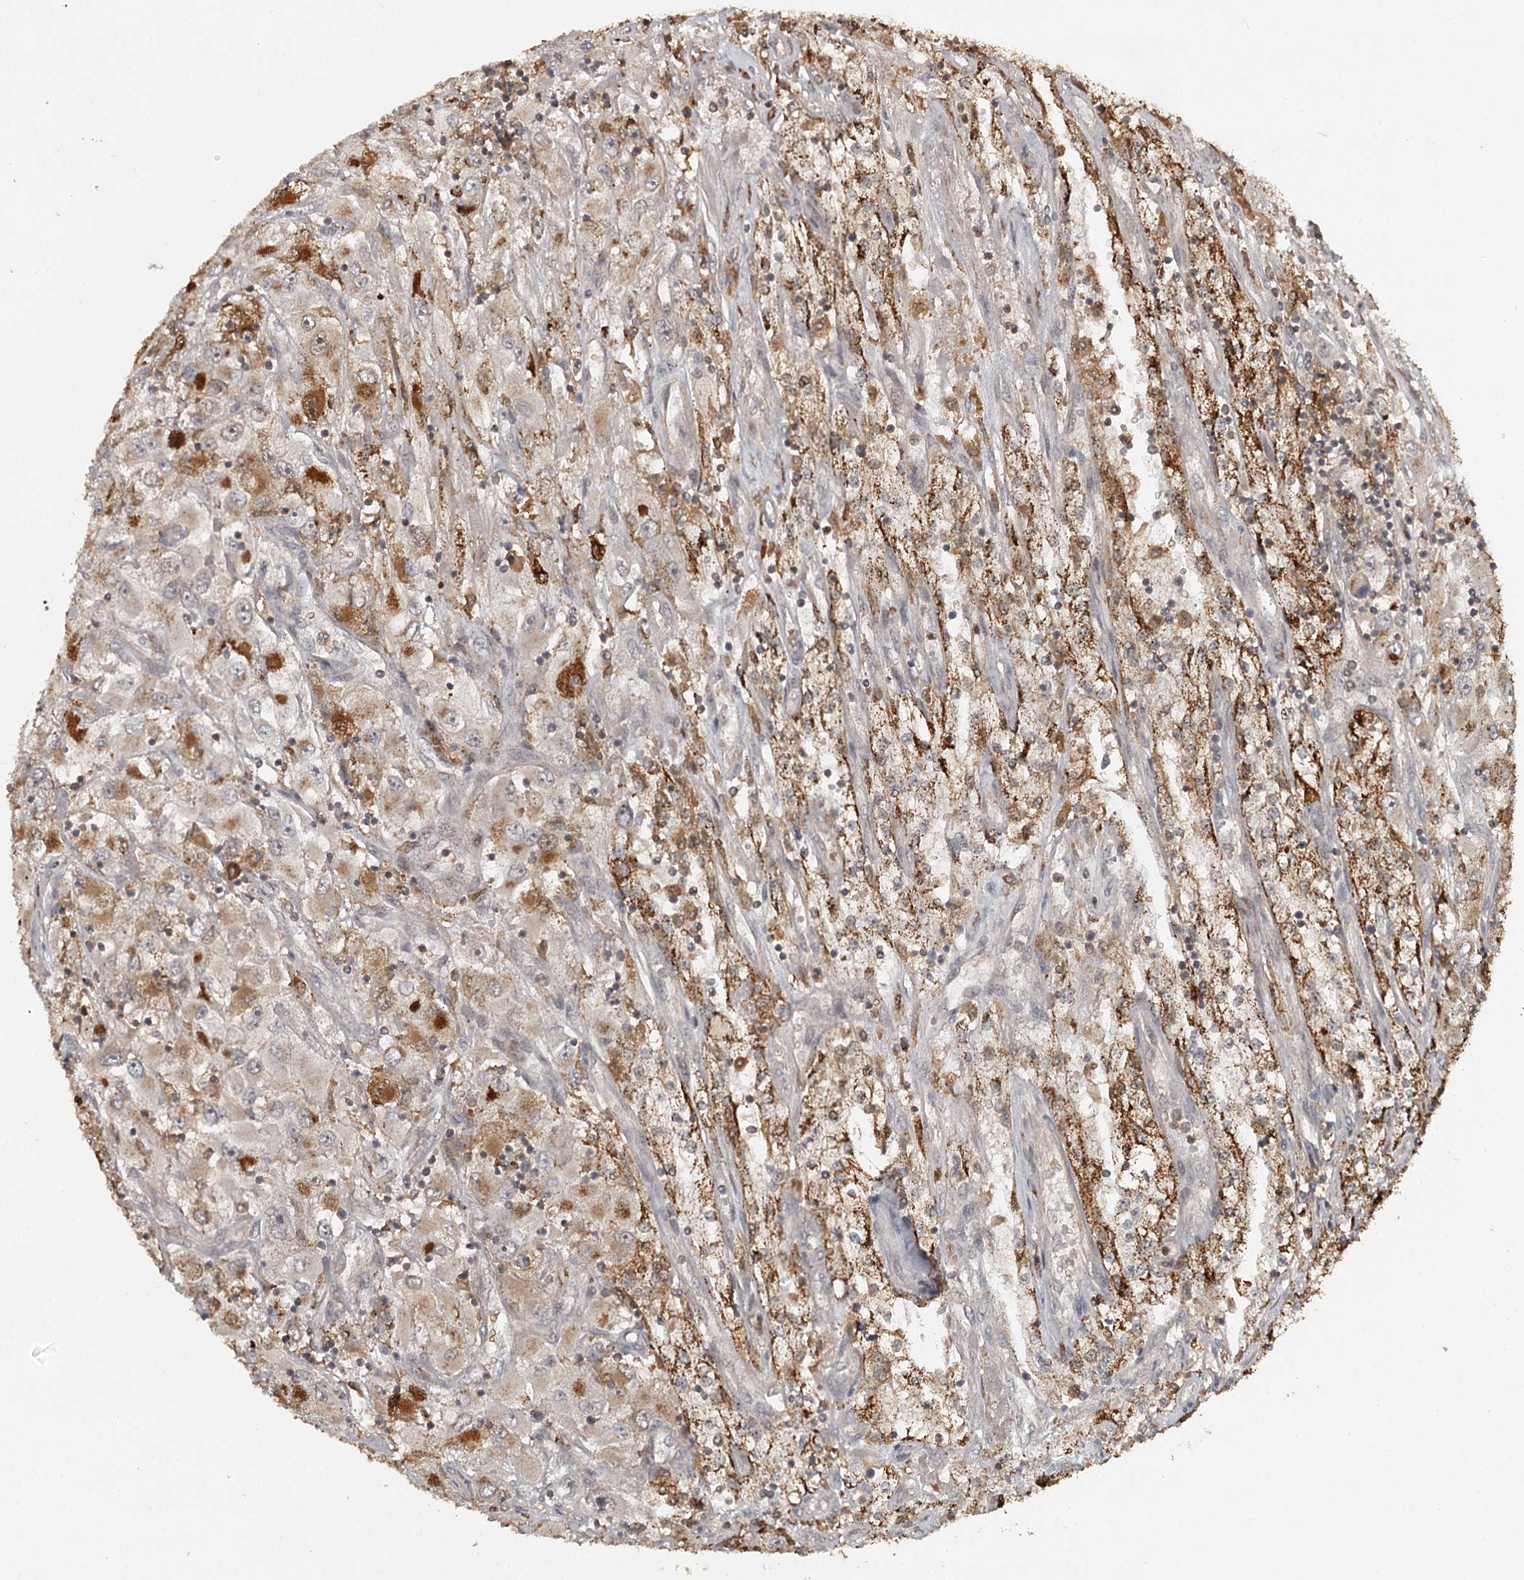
{"staining": {"intensity": "moderate", "quantity": ">75%", "location": "cytoplasmic/membranous"}, "tissue": "renal cancer", "cell_type": "Tumor cells", "image_type": "cancer", "snomed": [{"axis": "morphology", "description": "Adenocarcinoma, NOS"}, {"axis": "topography", "description": "Kidney"}], "caption": "A photomicrograph showing moderate cytoplasmic/membranous positivity in approximately >75% of tumor cells in renal cancer, as visualized by brown immunohistochemical staining.", "gene": "FAXC", "patient": {"sex": "female", "age": 52}}